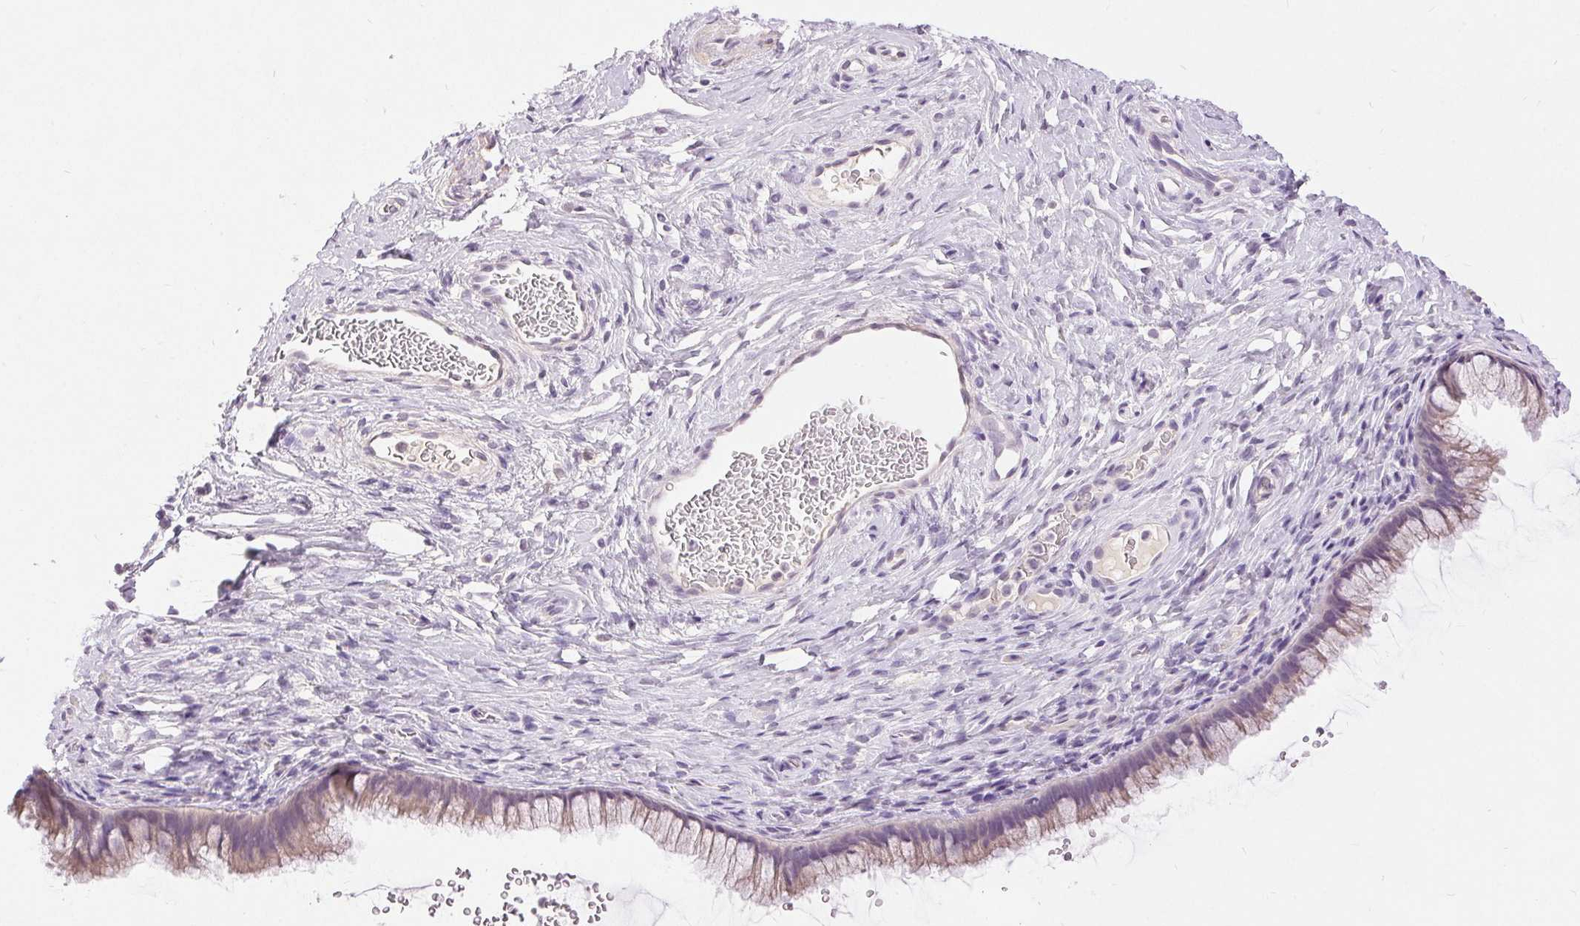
{"staining": {"intensity": "weak", "quantity": "25%-75%", "location": "cytoplasmic/membranous"}, "tissue": "cervix", "cell_type": "Glandular cells", "image_type": "normal", "snomed": [{"axis": "morphology", "description": "Normal tissue, NOS"}, {"axis": "topography", "description": "Cervix"}], "caption": "Weak cytoplasmic/membranous positivity for a protein is seen in about 25%-75% of glandular cells of unremarkable cervix using IHC.", "gene": "DSG3", "patient": {"sex": "female", "age": 34}}